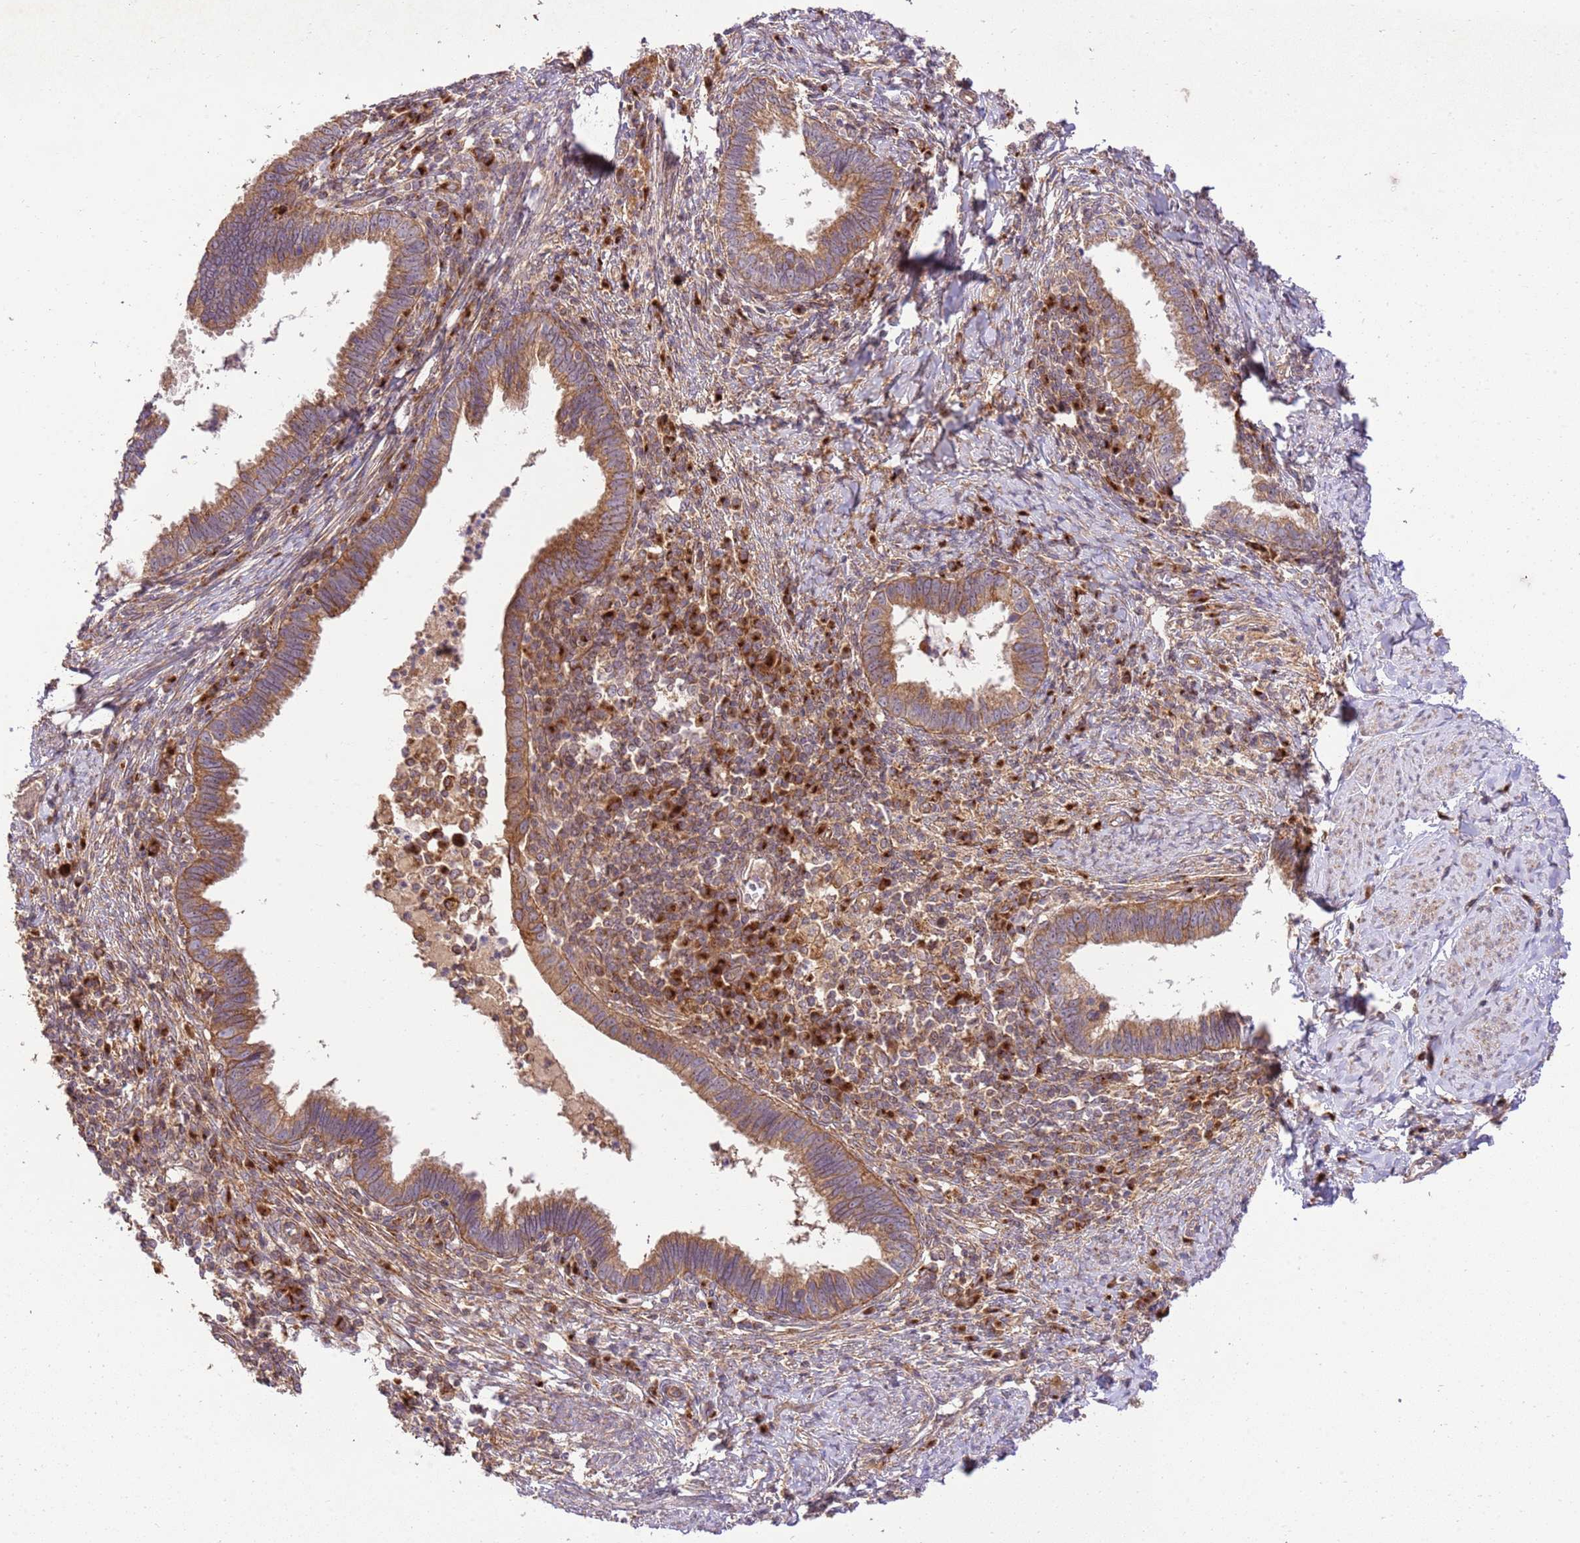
{"staining": {"intensity": "moderate", "quantity": ">75%", "location": "cytoplasmic/membranous"}, "tissue": "cervical cancer", "cell_type": "Tumor cells", "image_type": "cancer", "snomed": [{"axis": "morphology", "description": "Adenocarcinoma, NOS"}, {"axis": "topography", "description": "Cervix"}], "caption": "The photomicrograph demonstrates immunohistochemical staining of cervical cancer. There is moderate cytoplasmic/membranous expression is seen in approximately >75% of tumor cells. (Stains: DAB in brown, nuclei in blue, Microscopy: brightfield microscopy at high magnification).", "gene": "SPATA2L", "patient": {"sex": "female", "age": 36}}